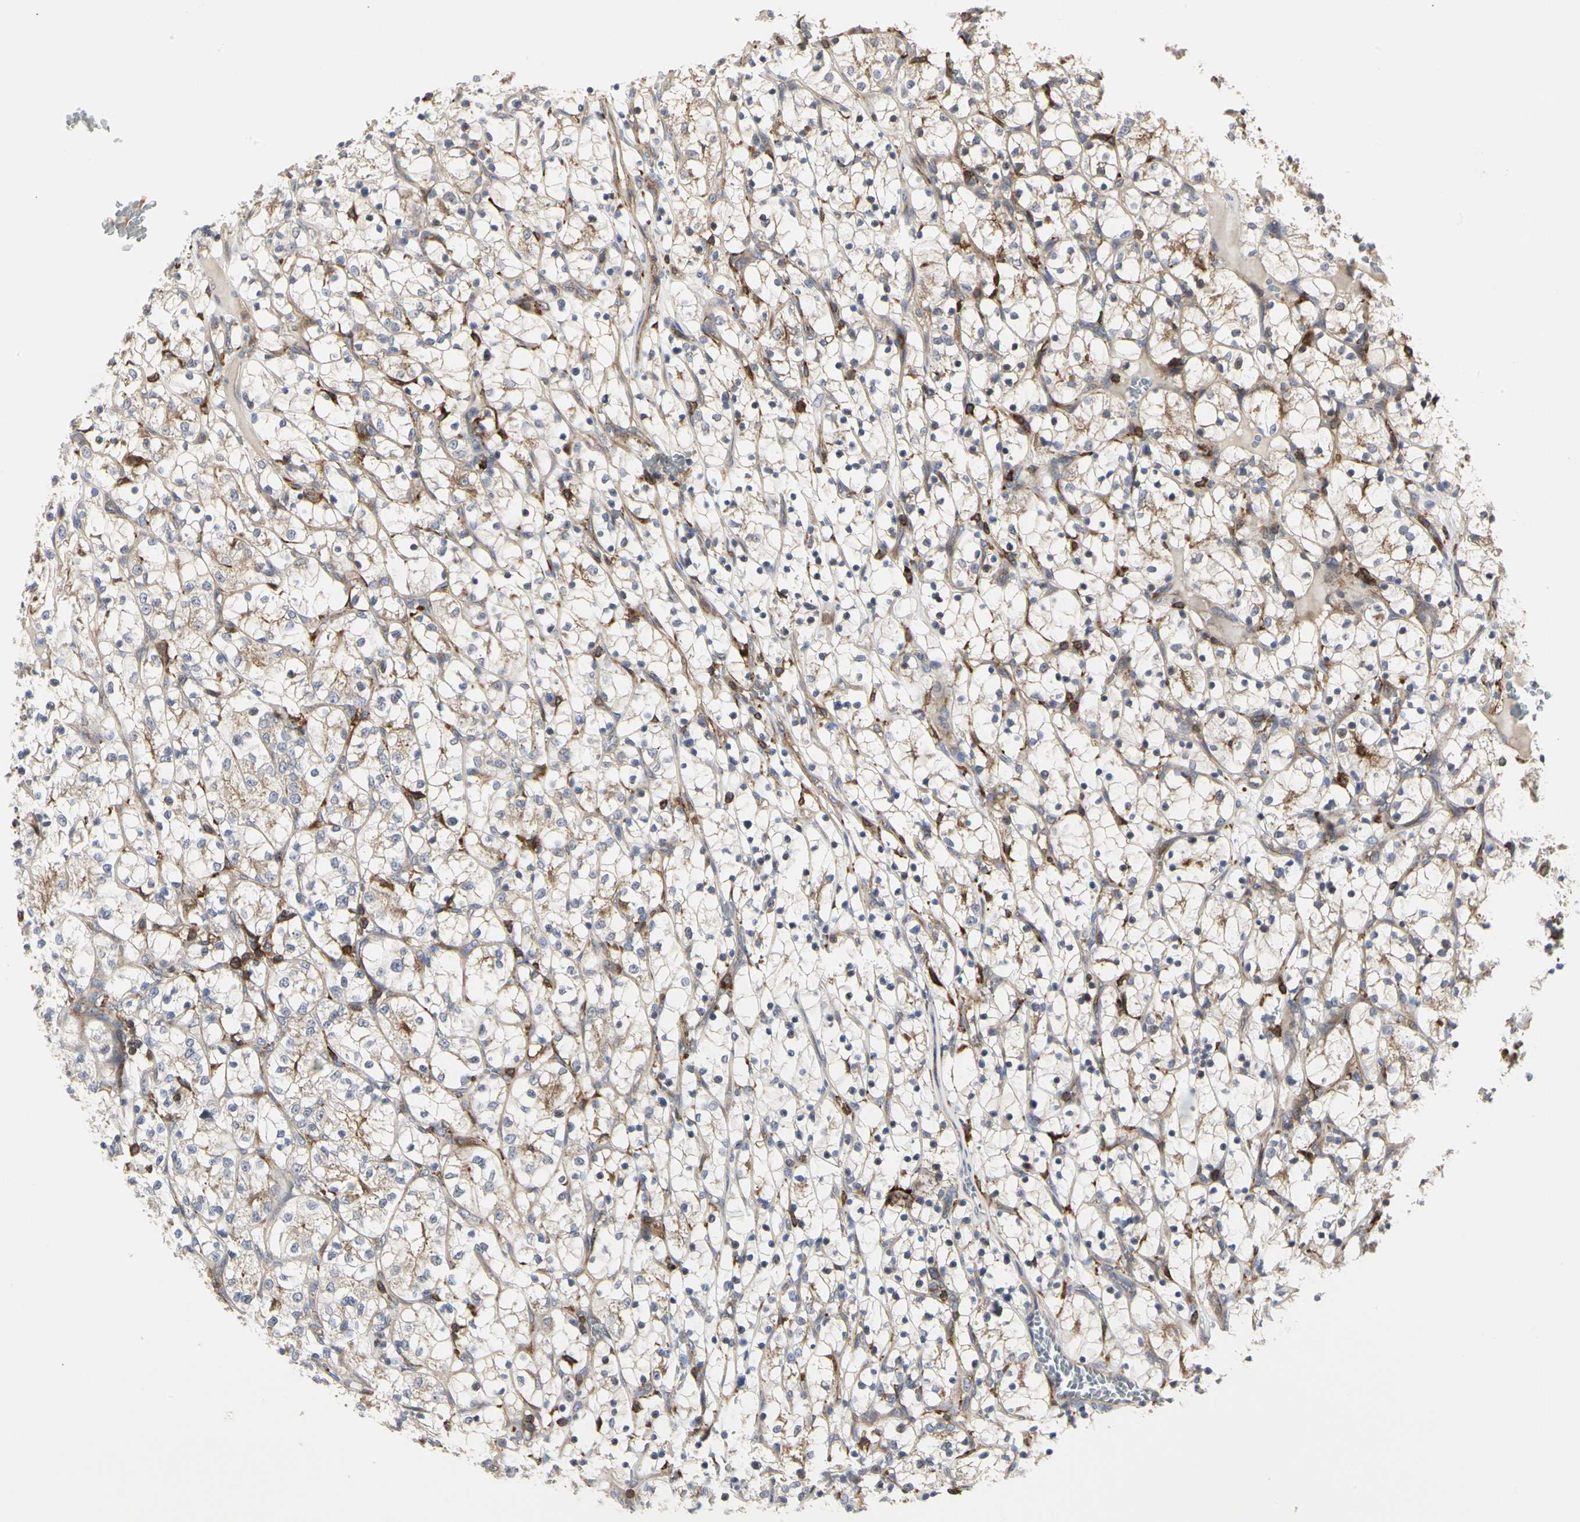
{"staining": {"intensity": "weak", "quantity": "<25%", "location": "cytoplasmic/membranous"}, "tissue": "renal cancer", "cell_type": "Tumor cells", "image_type": "cancer", "snomed": [{"axis": "morphology", "description": "Adenocarcinoma, NOS"}, {"axis": "topography", "description": "Kidney"}], "caption": "The image displays no significant expression in tumor cells of renal adenocarcinoma.", "gene": "NAPG", "patient": {"sex": "female", "age": 69}}